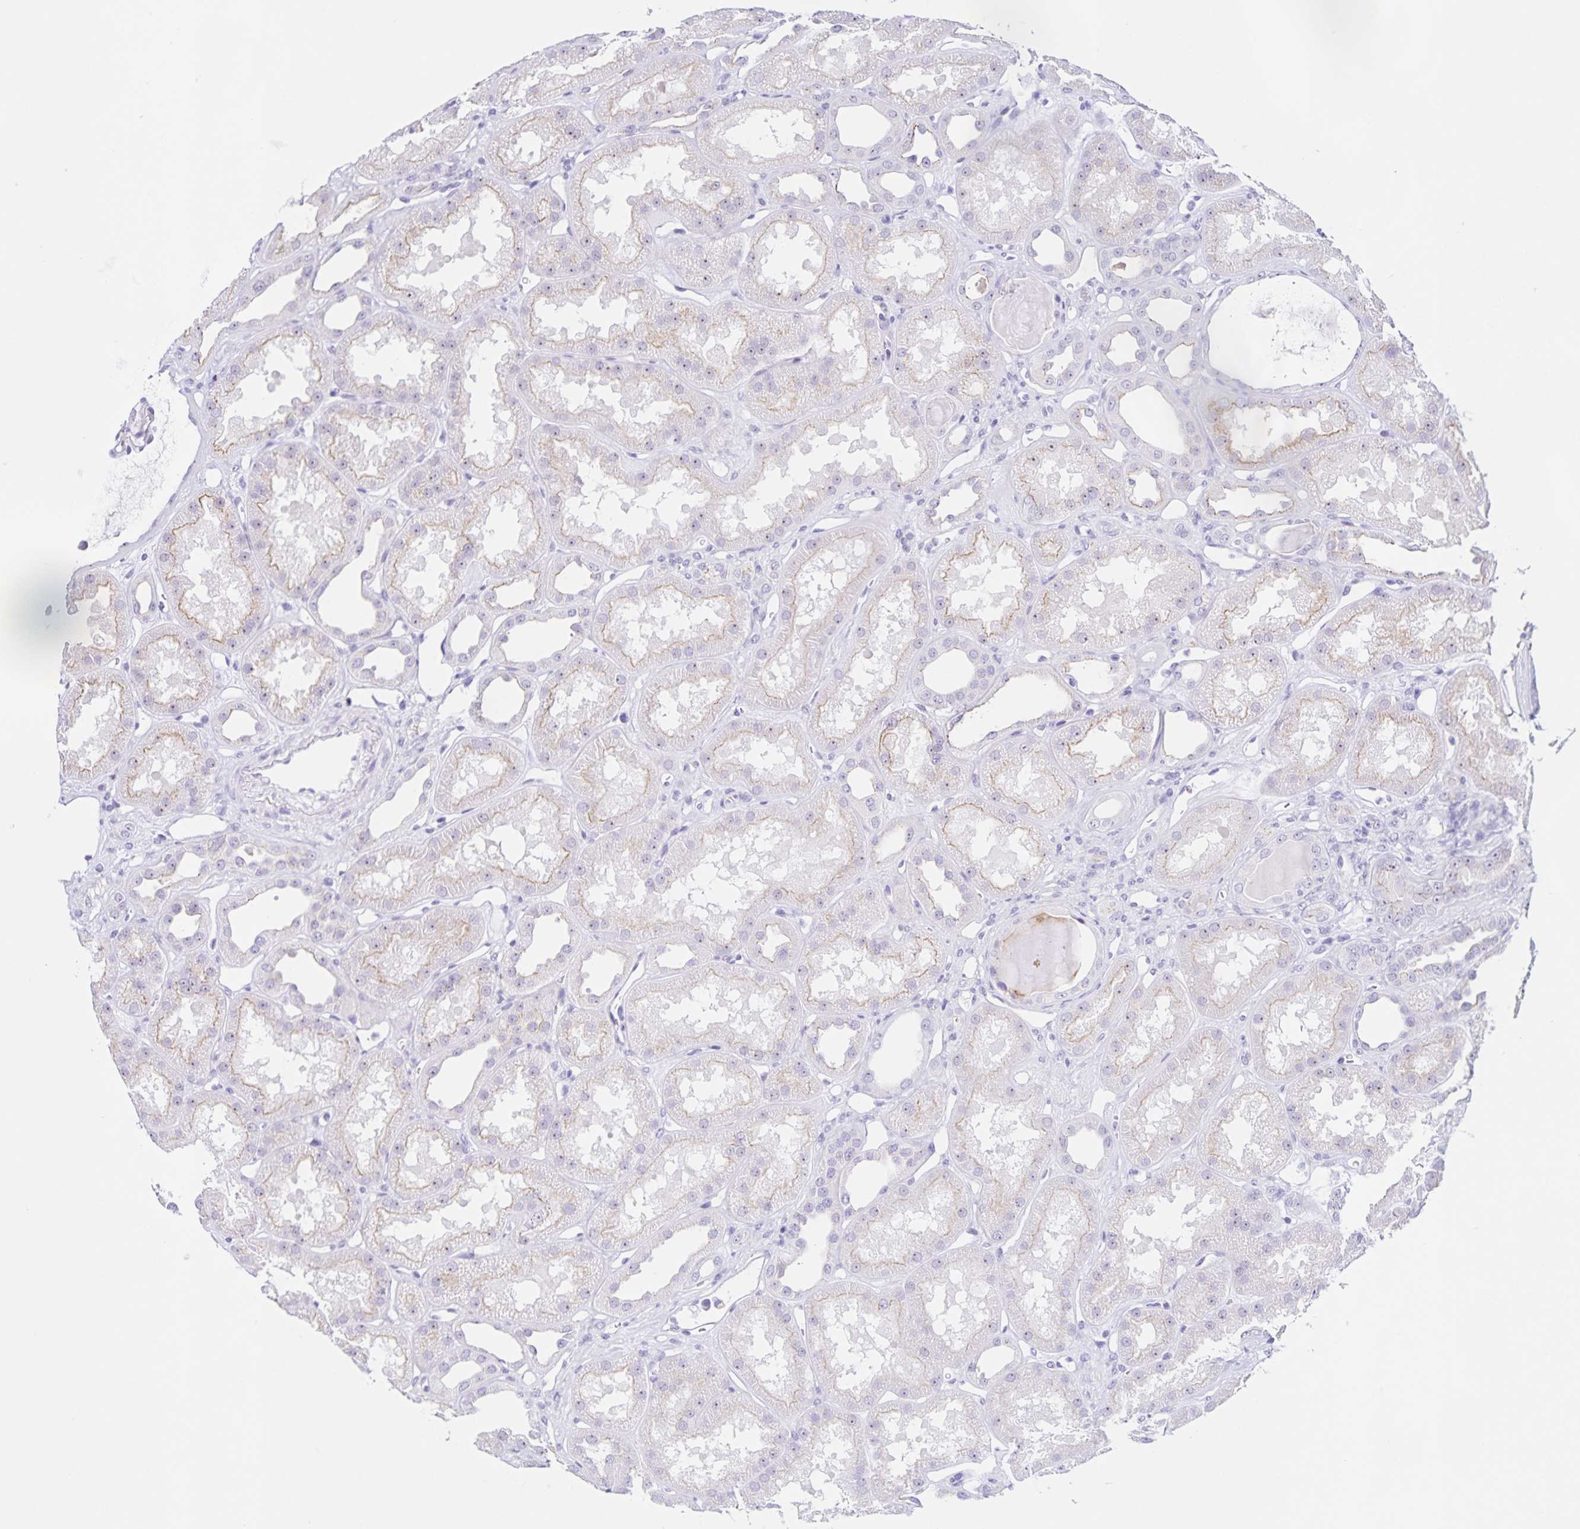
{"staining": {"intensity": "negative", "quantity": "none", "location": "none"}, "tissue": "kidney", "cell_type": "Cells in glomeruli", "image_type": "normal", "snomed": [{"axis": "morphology", "description": "Normal tissue, NOS"}, {"axis": "topography", "description": "Kidney"}], "caption": "A high-resolution image shows IHC staining of normal kidney, which demonstrates no significant expression in cells in glomeruli.", "gene": "FAM170A", "patient": {"sex": "male", "age": 61}}